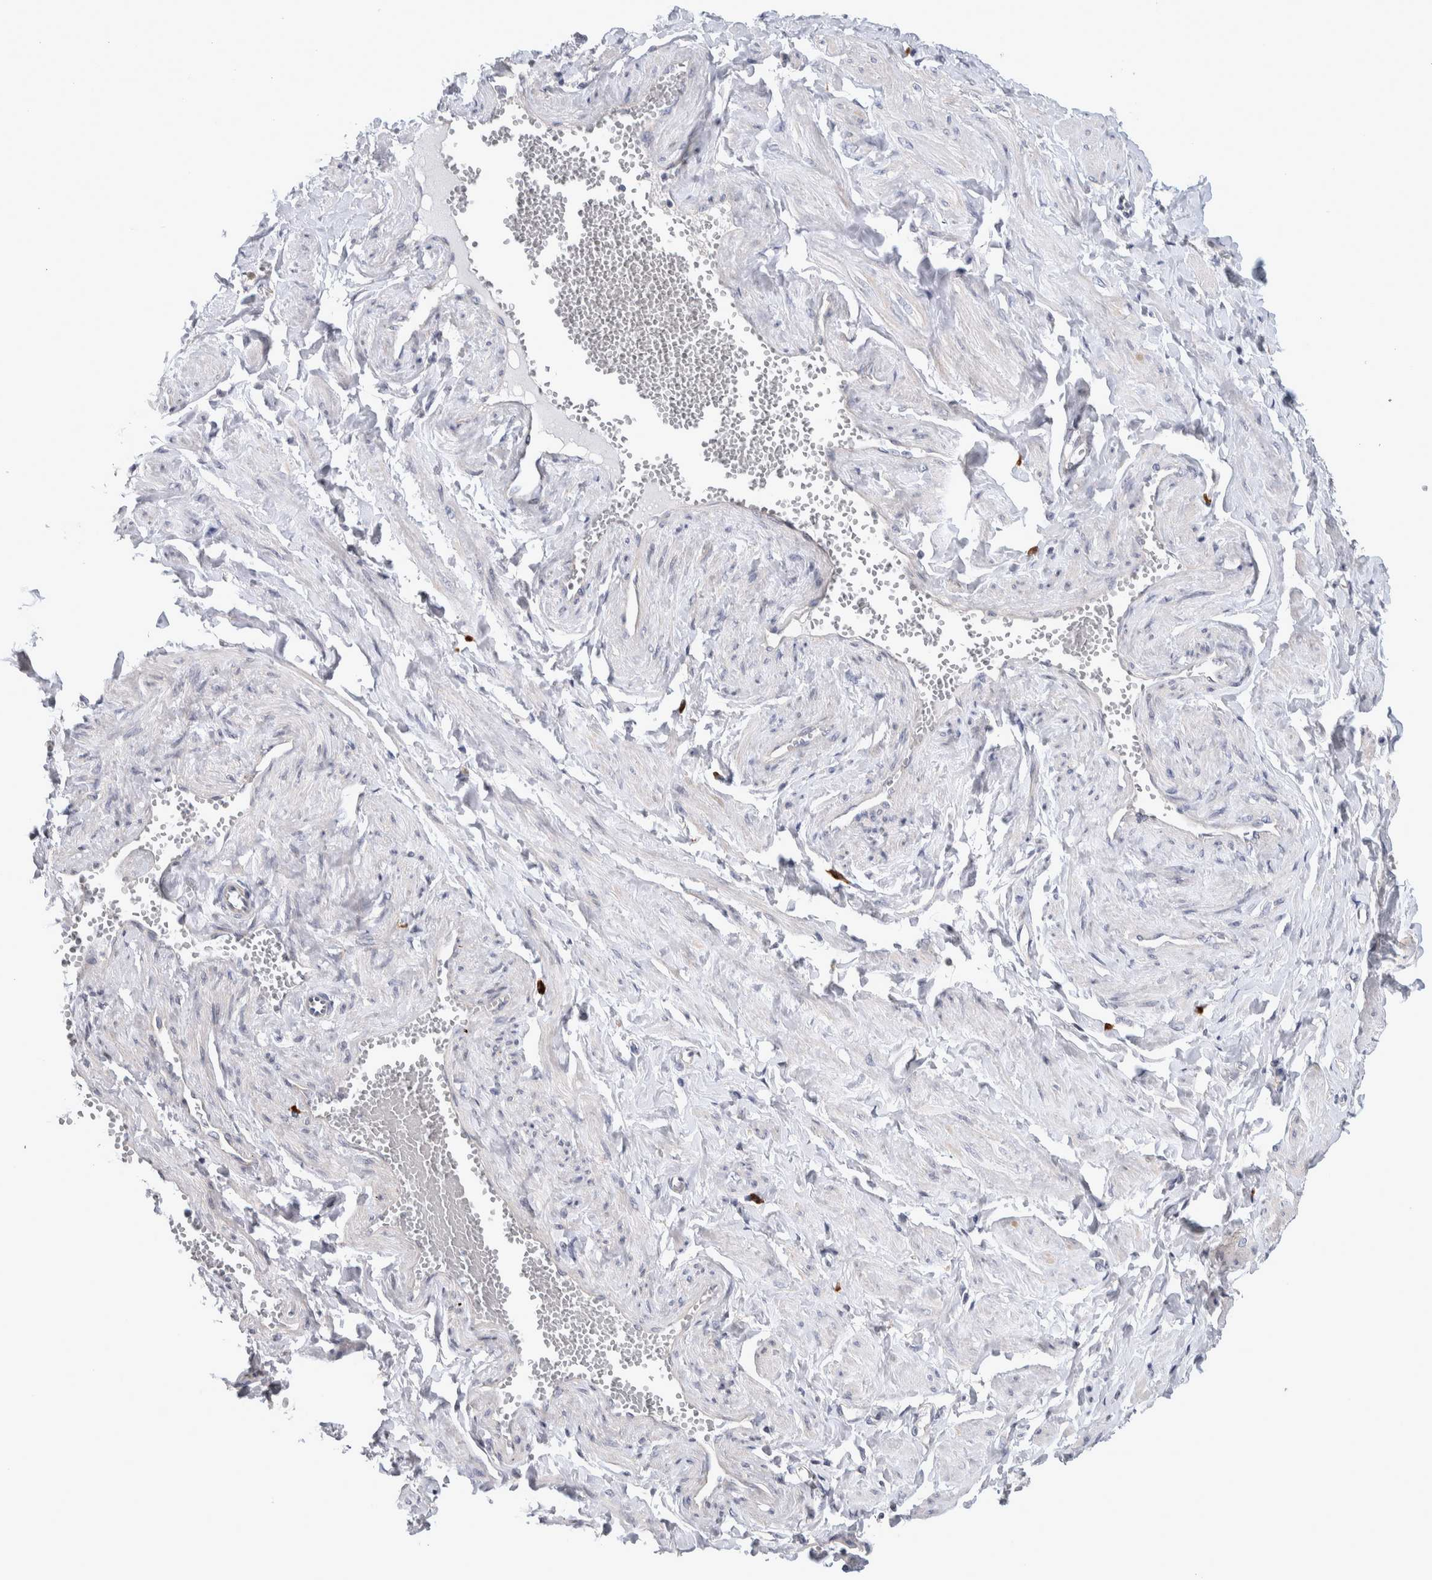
{"staining": {"intensity": "weak", "quantity": "25%-75%", "location": "cytoplasmic/membranous"}, "tissue": "adipose tissue", "cell_type": "Adipocytes", "image_type": "normal", "snomed": [{"axis": "morphology", "description": "Normal tissue, NOS"}, {"axis": "topography", "description": "Vascular tissue"}, {"axis": "topography", "description": "Fallopian tube"}, {"axis": "topography", "description": "Ovary"}], "caption": "This micrograph reveals normal adipose tissue stained with immunohistochemistry to label a protein in brown. The cytoplasmic/membranous of adipocytes show weak positivity for the protein. Nuclei are counter-stained blue.", "gene": "IBTK", "patient": {"sex": "female", "age": 67}}